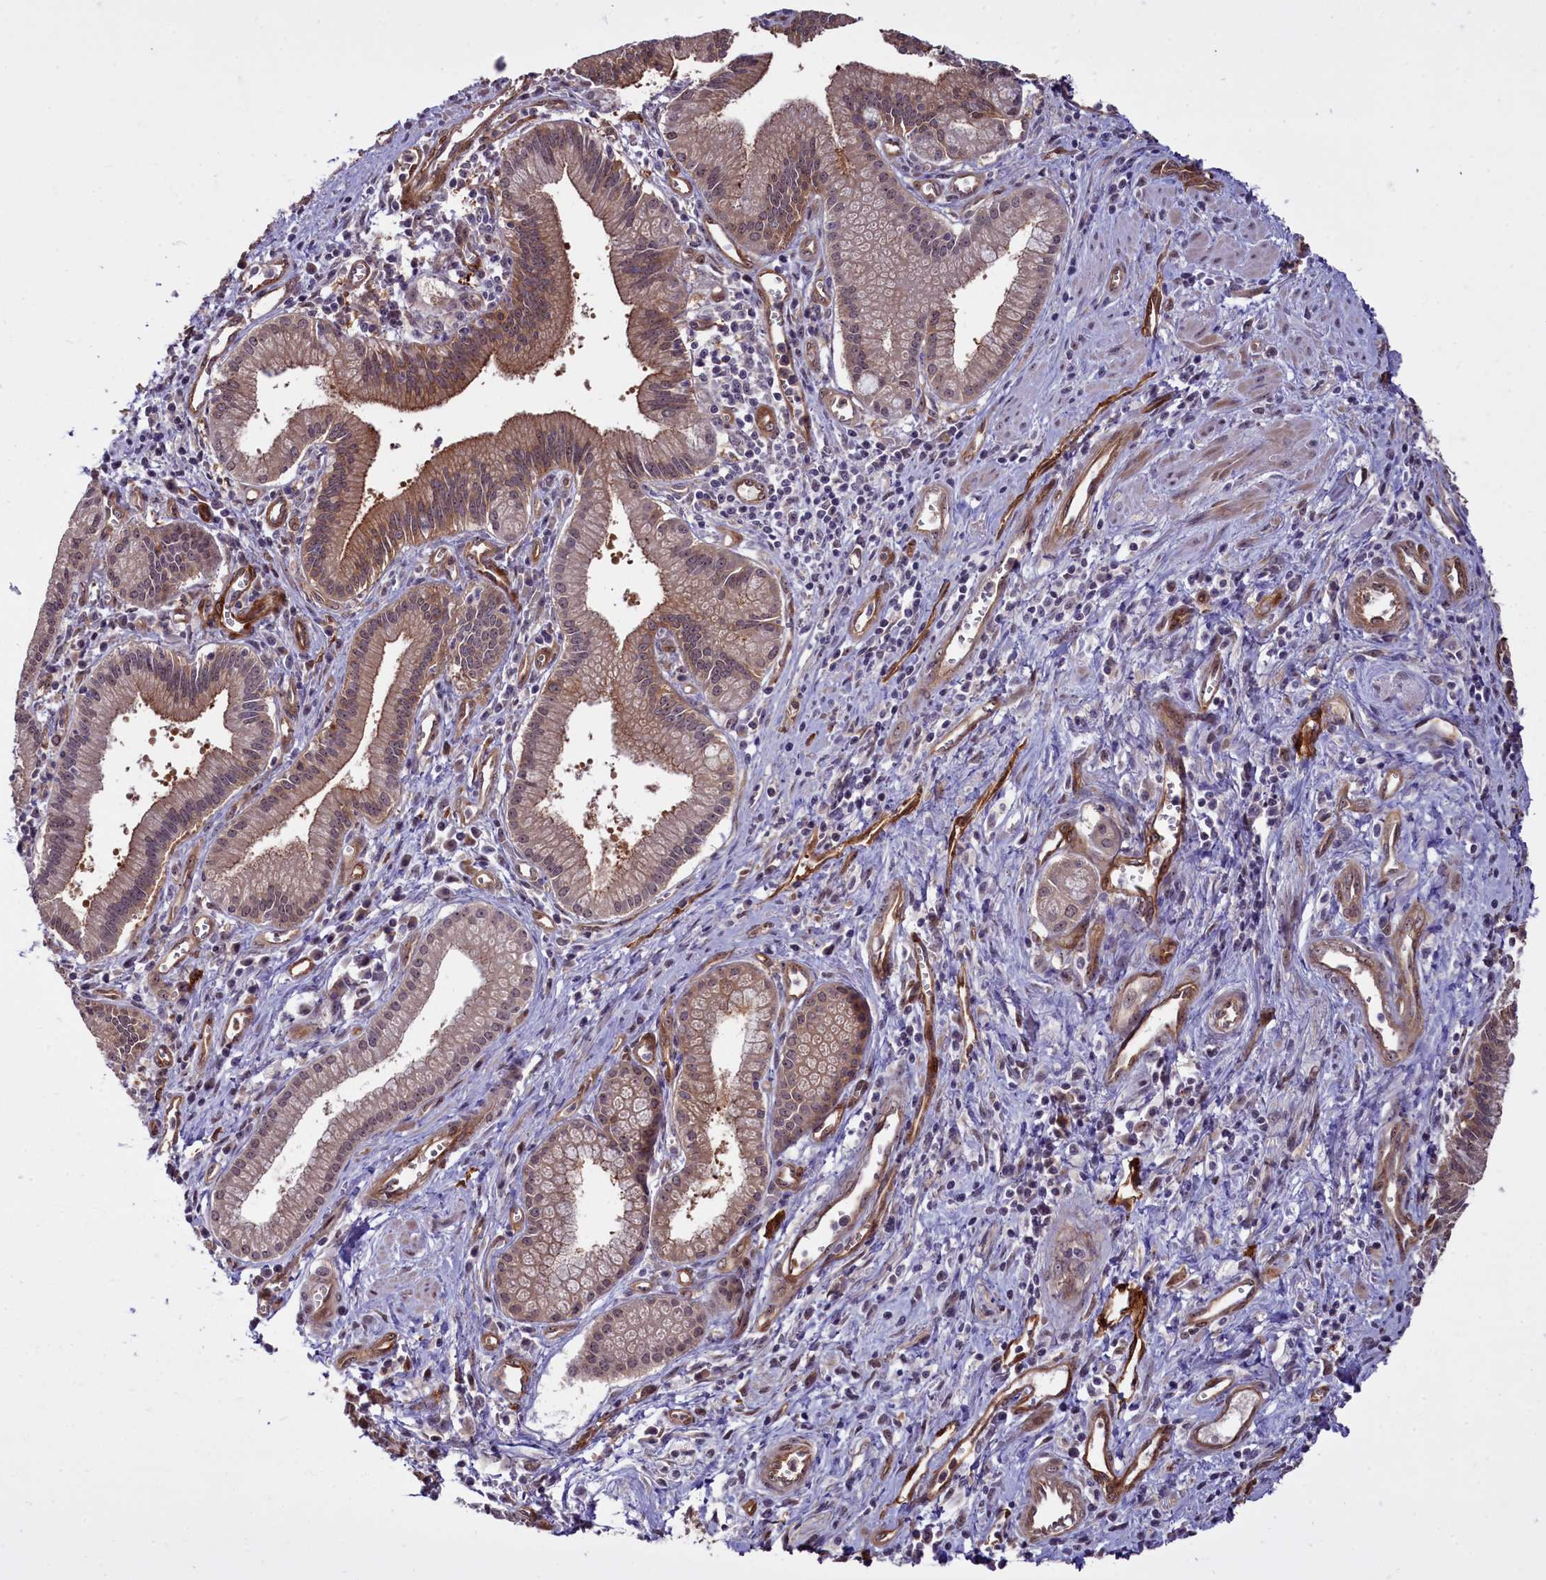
{"staining": {"intensity": "weak", "quantity": ">75%", "location": "cytoplasmic/membranous"}, "tissue": "pancreatic cancer", "cell_type": "Tumor cells", "image_type": "cancer", "snomed": [{"axis": "morphology", "description": "Adenocarcinoma, NOS"}, {"axis": "topography", "description": "Pancreas"}], "caption": "Pancreatic adenocarcinoma stained with DAB immunohistochemistry (IHC) reveals low levels of weak cytoplasmic/membranous expression in about >75% of tumor cells.", "gene": "BCAR1", "patient": {"sex": "male", "age": 78}}